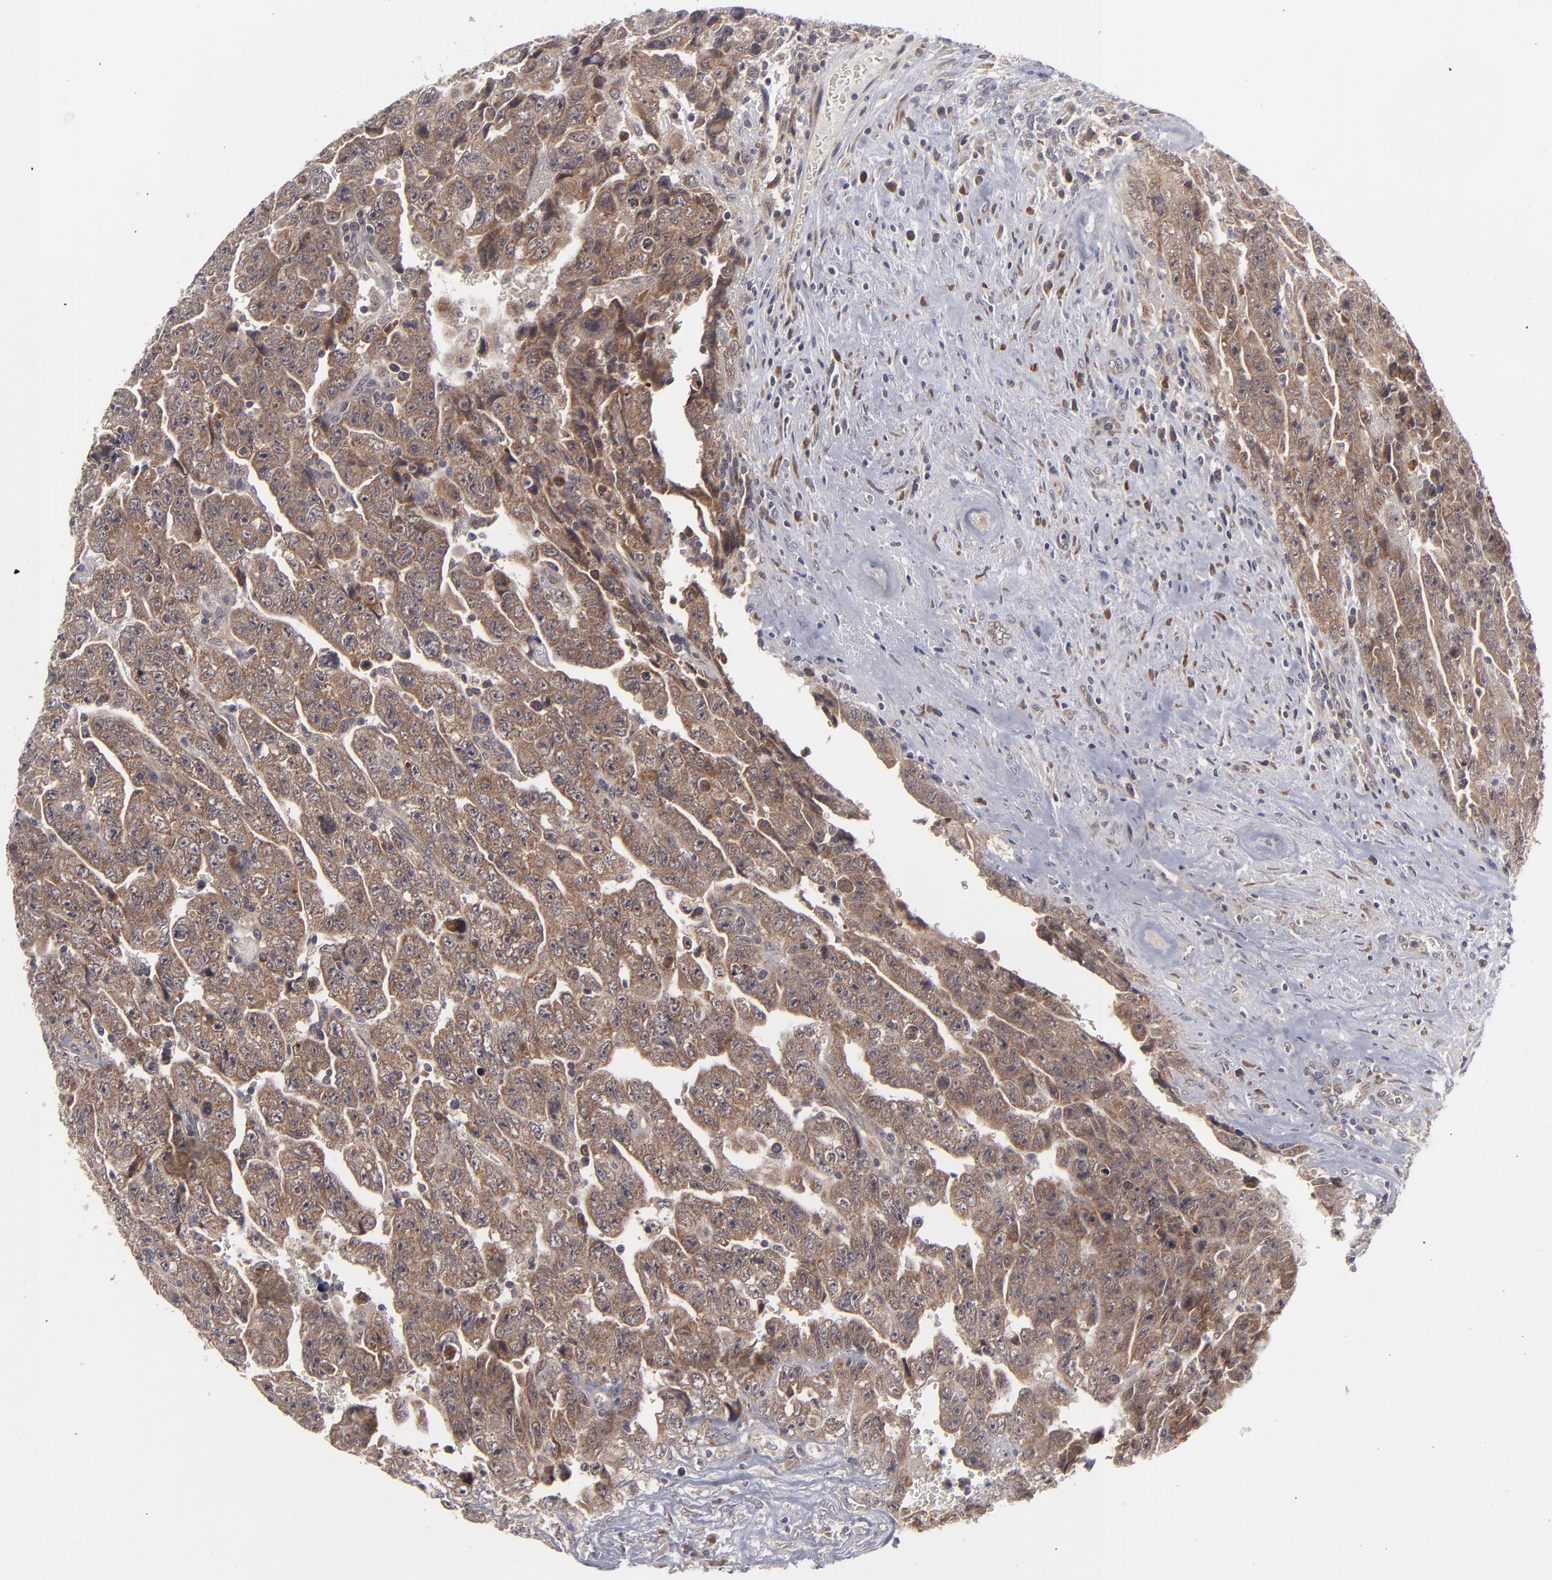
{"staining": {"intensity": "moderate", "quantity": ">75%", "location": "cytoplasmic/membranous"}, "tissue": "testis cancer", "cell_type": "Tumor cells", "image_type": "cancer", "snomed": [{"axis": "morphology", "description": "Carcinoma, Embryonal, NOS"}, {"axis": "topography", "description": "Testis"}], "caption": "IHC (DAB) staining of testis cancer shows moderate cytoplasmic/membranous protein staining in approximately >75% of tumor cells.", "gene": "BMP6", "patient": {"sex": "male", "age": 28}}